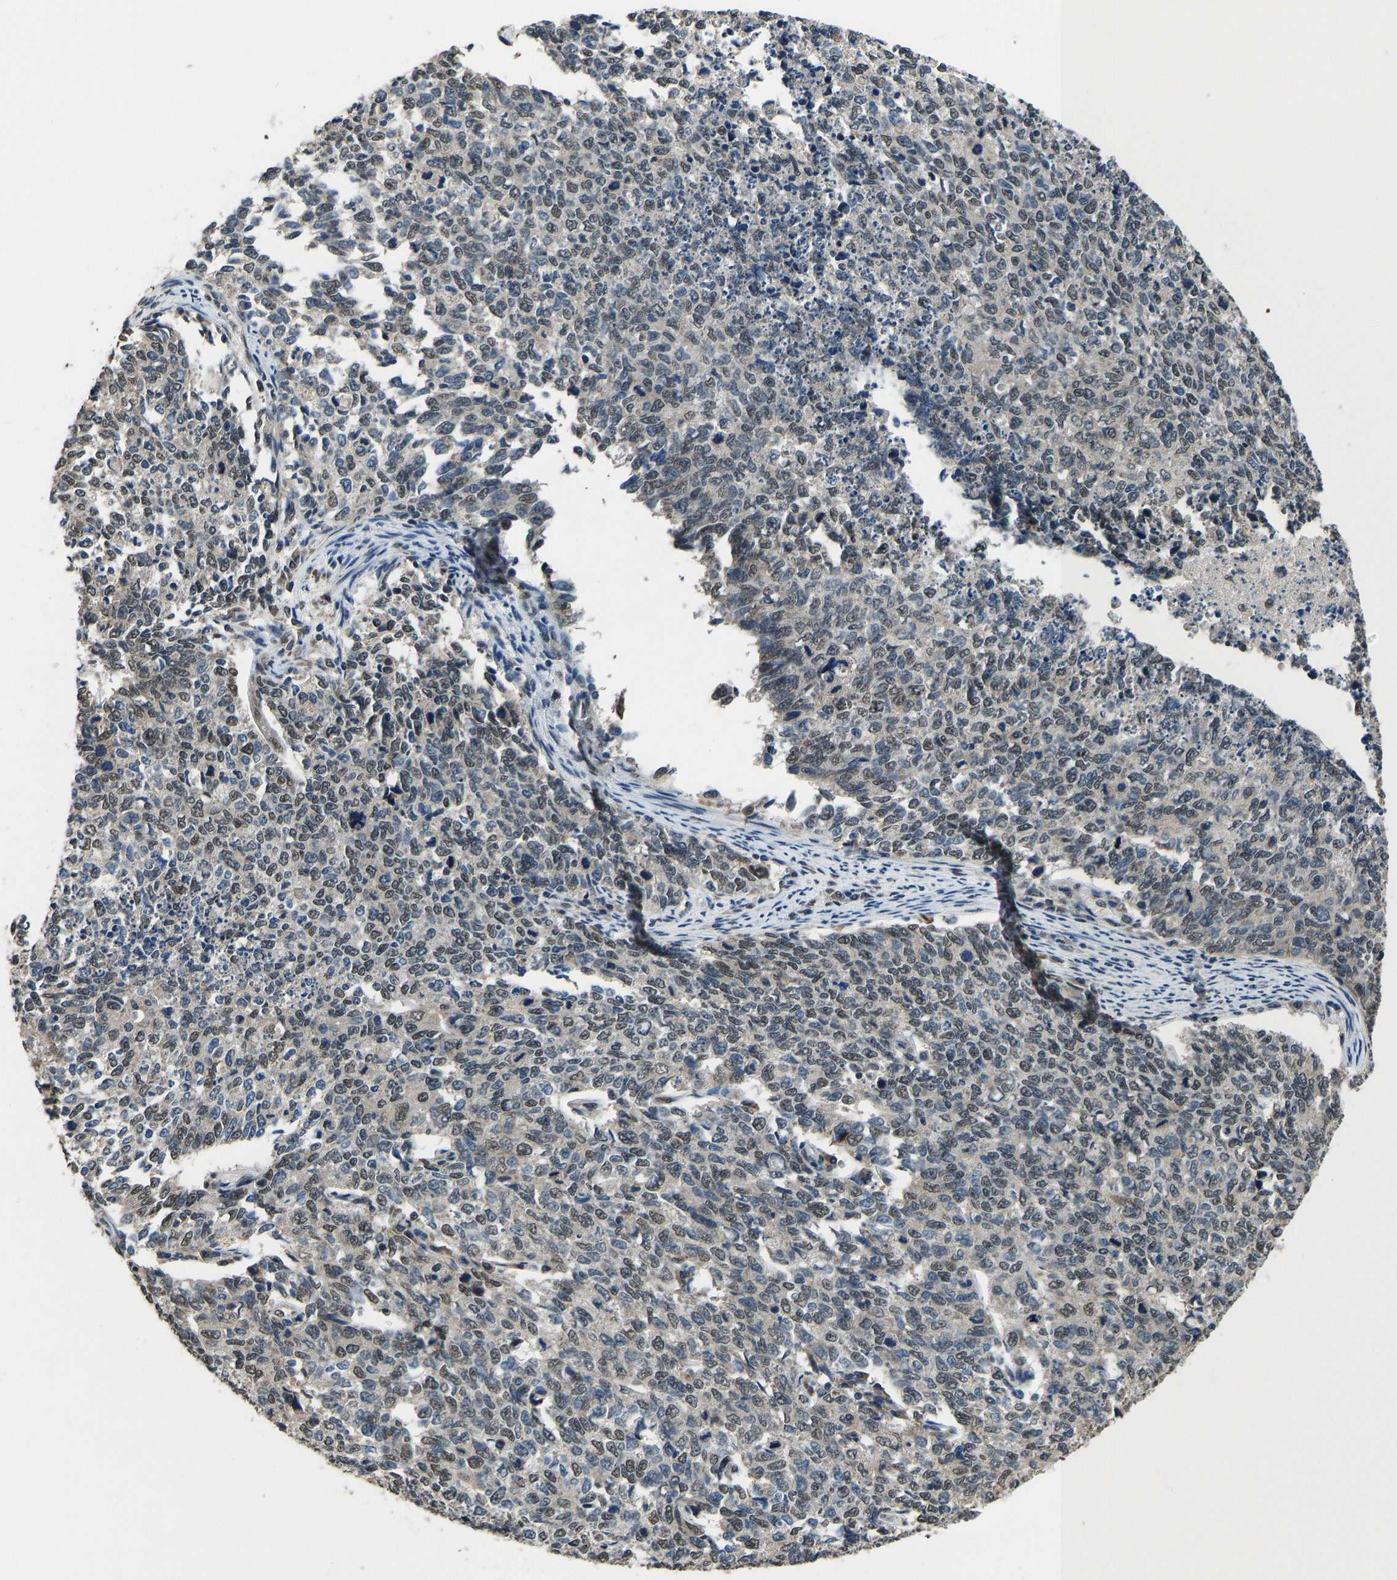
{"staining": {"intensity": "weak", "quantity": "25%-75%", "location": "nuclear"}, "tissue": "cervical cancer", "cell_type": "Tumor cells", "image_type": "cancer", "snomed": [{"axis": "morphology", "description": "Squamous cell carcinoma, NOS"}, {"axis": "topography", "description": "Cervix"}], "caption": "Cervical squamous cell carcinoma stained with a protein marker displays weak staining in tumor cells.", "gene": "FOS", "patient": {"sex": "female", "age": 63}}